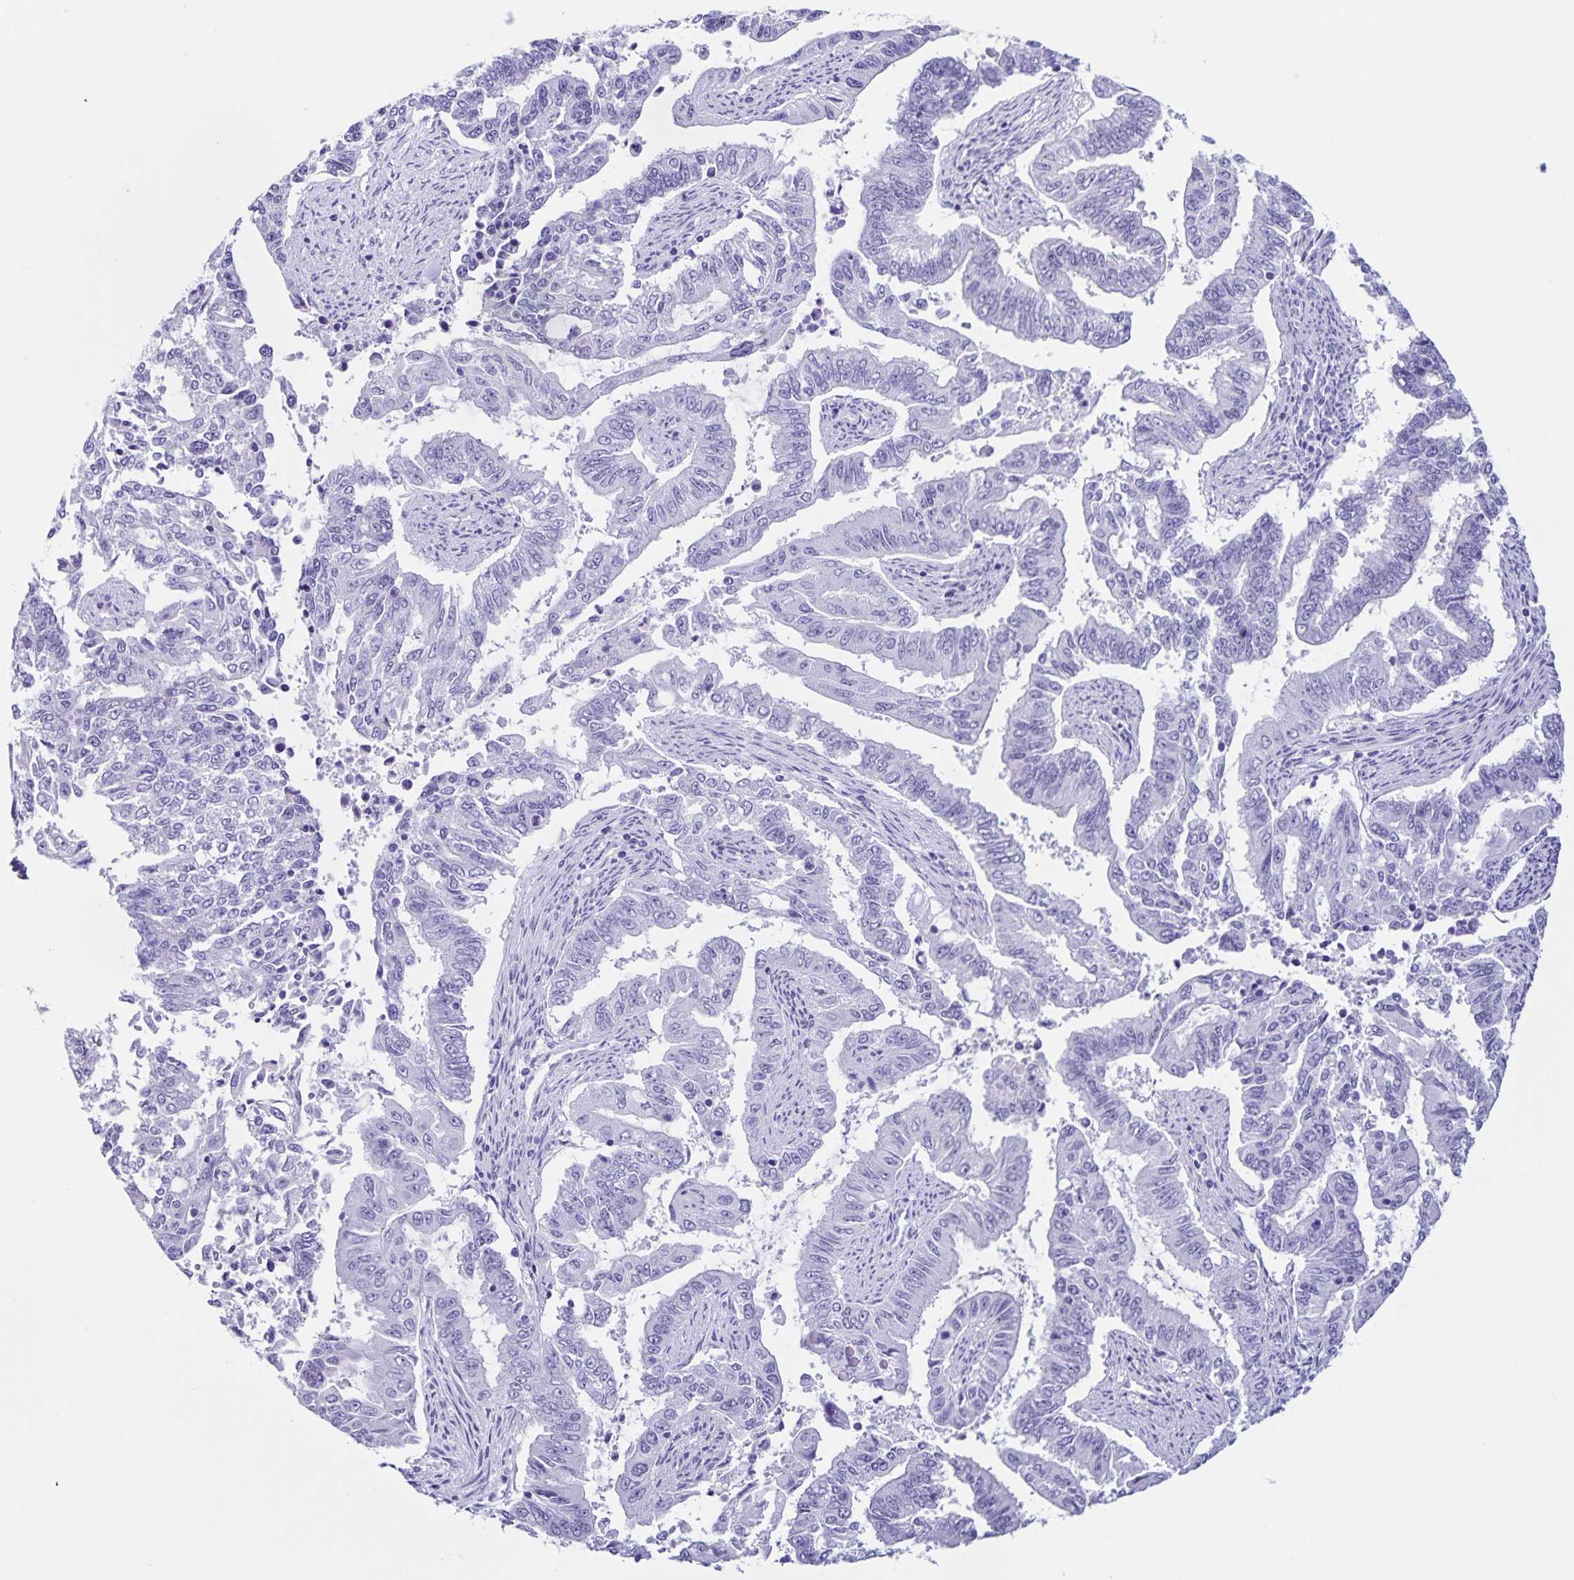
{"staining": {"intensity": "negative", "quantity": "none", "location": "none"}, "tissue": "endometrial cancer", "cell_type": "Tumor cells", "image_type": "cancer", "snomed": [{"axis": "morphology", "description": "Adenocarcinoma, NOS"}, {"axis": "topography", "description": "Uterus"}], "caption": "The immunohistochemistry image has no significant staining in tumor cells of endometrial cancer tissue.", "gene": "FAM170A", "patient": {"sex": "female", "age": 59}}